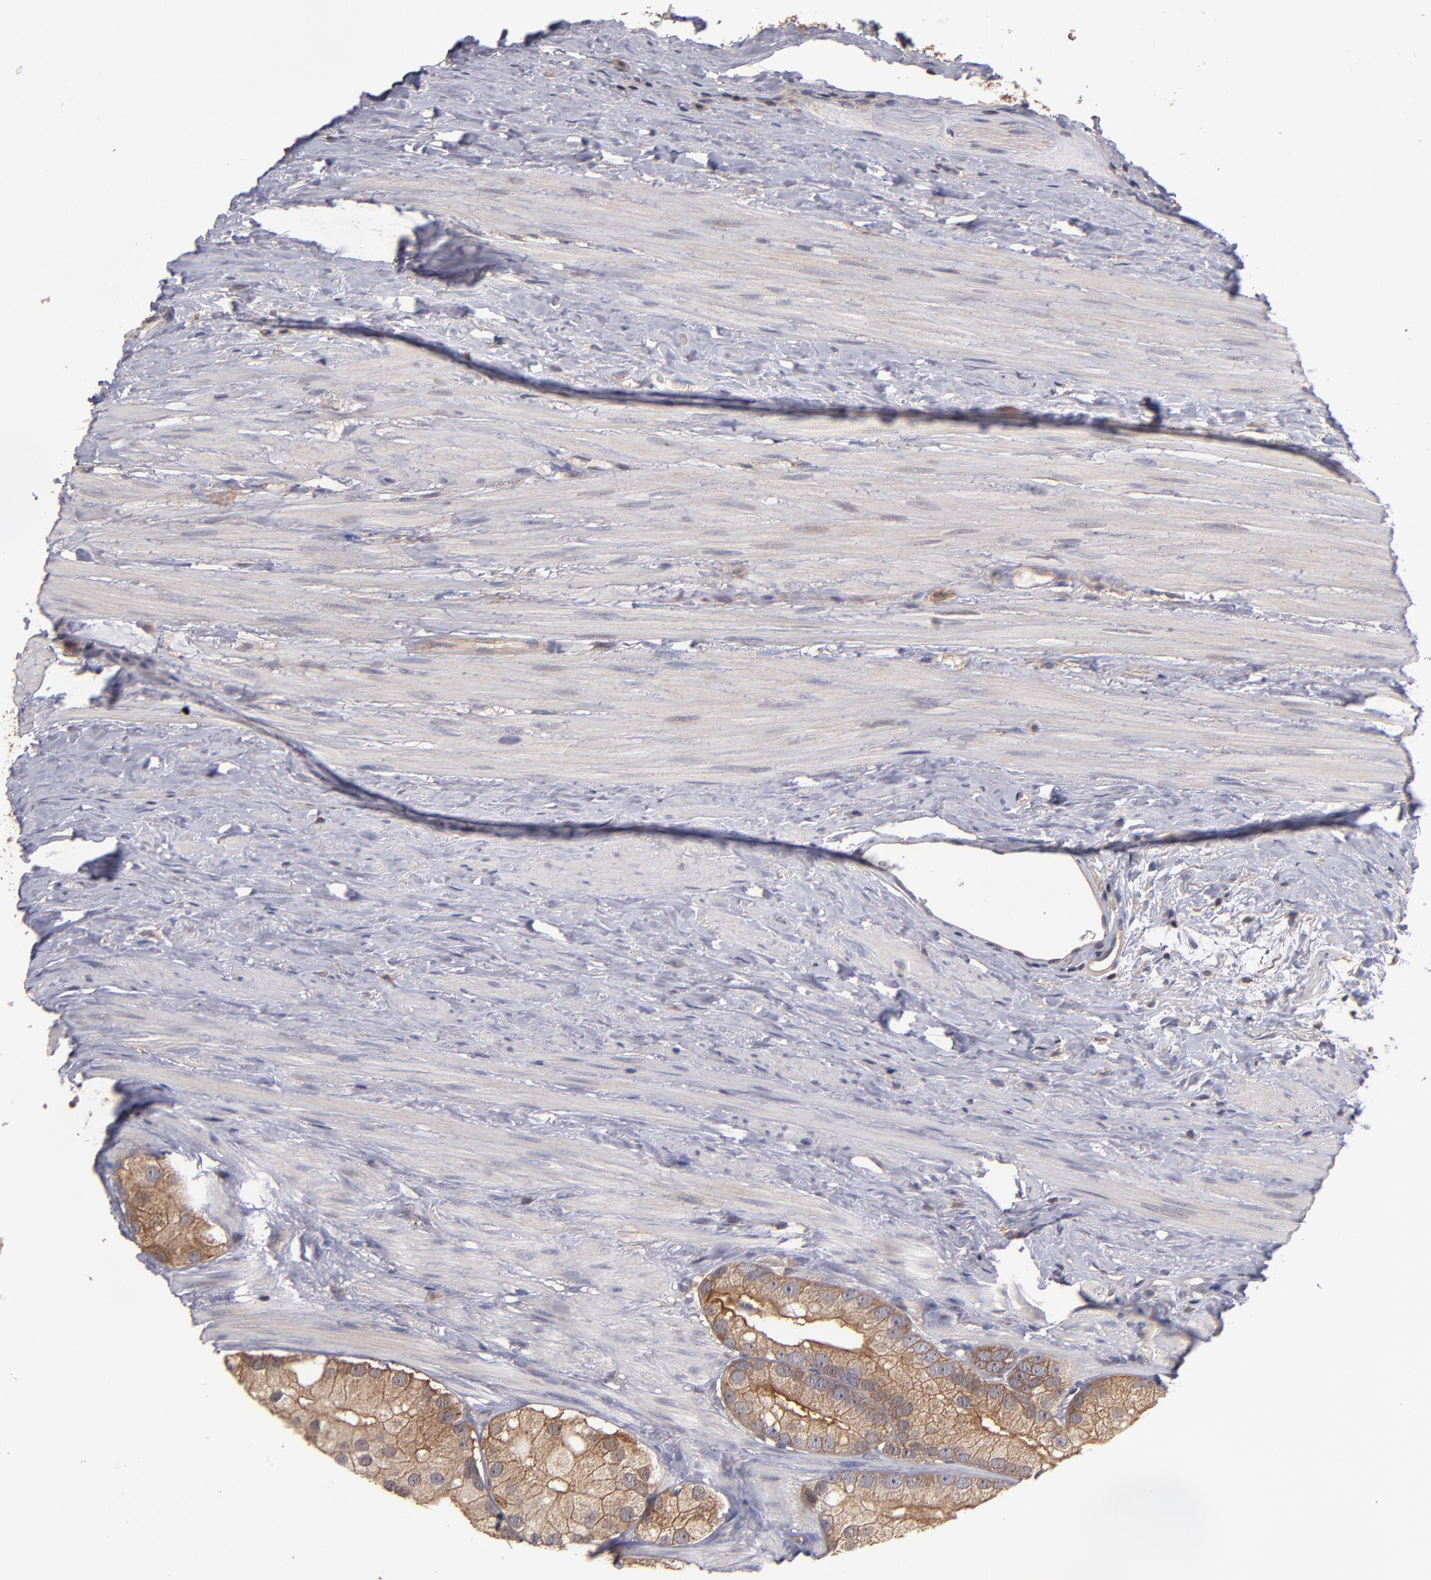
{"staining": {"intensity": "strong", "quantity": ">75%", "location": "cytoplasmic/membranous"}, "tissue": "prostate cancer", "cell_type": "Tumor cells", "image_type": "cancer", "snomed": [{"axis": "morphology", "description": "Adenocarcinoma, Low grade"}, {"axis": "topography", "description": "Prostate"}], "caption": "Prostate adenocarcinoma (low-grade) stained for a protein displays strong cytoplasmic/membranous positivity in tumor cells. (DAB IHC with brightfield microscopy, high magnification).", "gene": "NF2", "patient": {"sex": "male", "age": 69}}